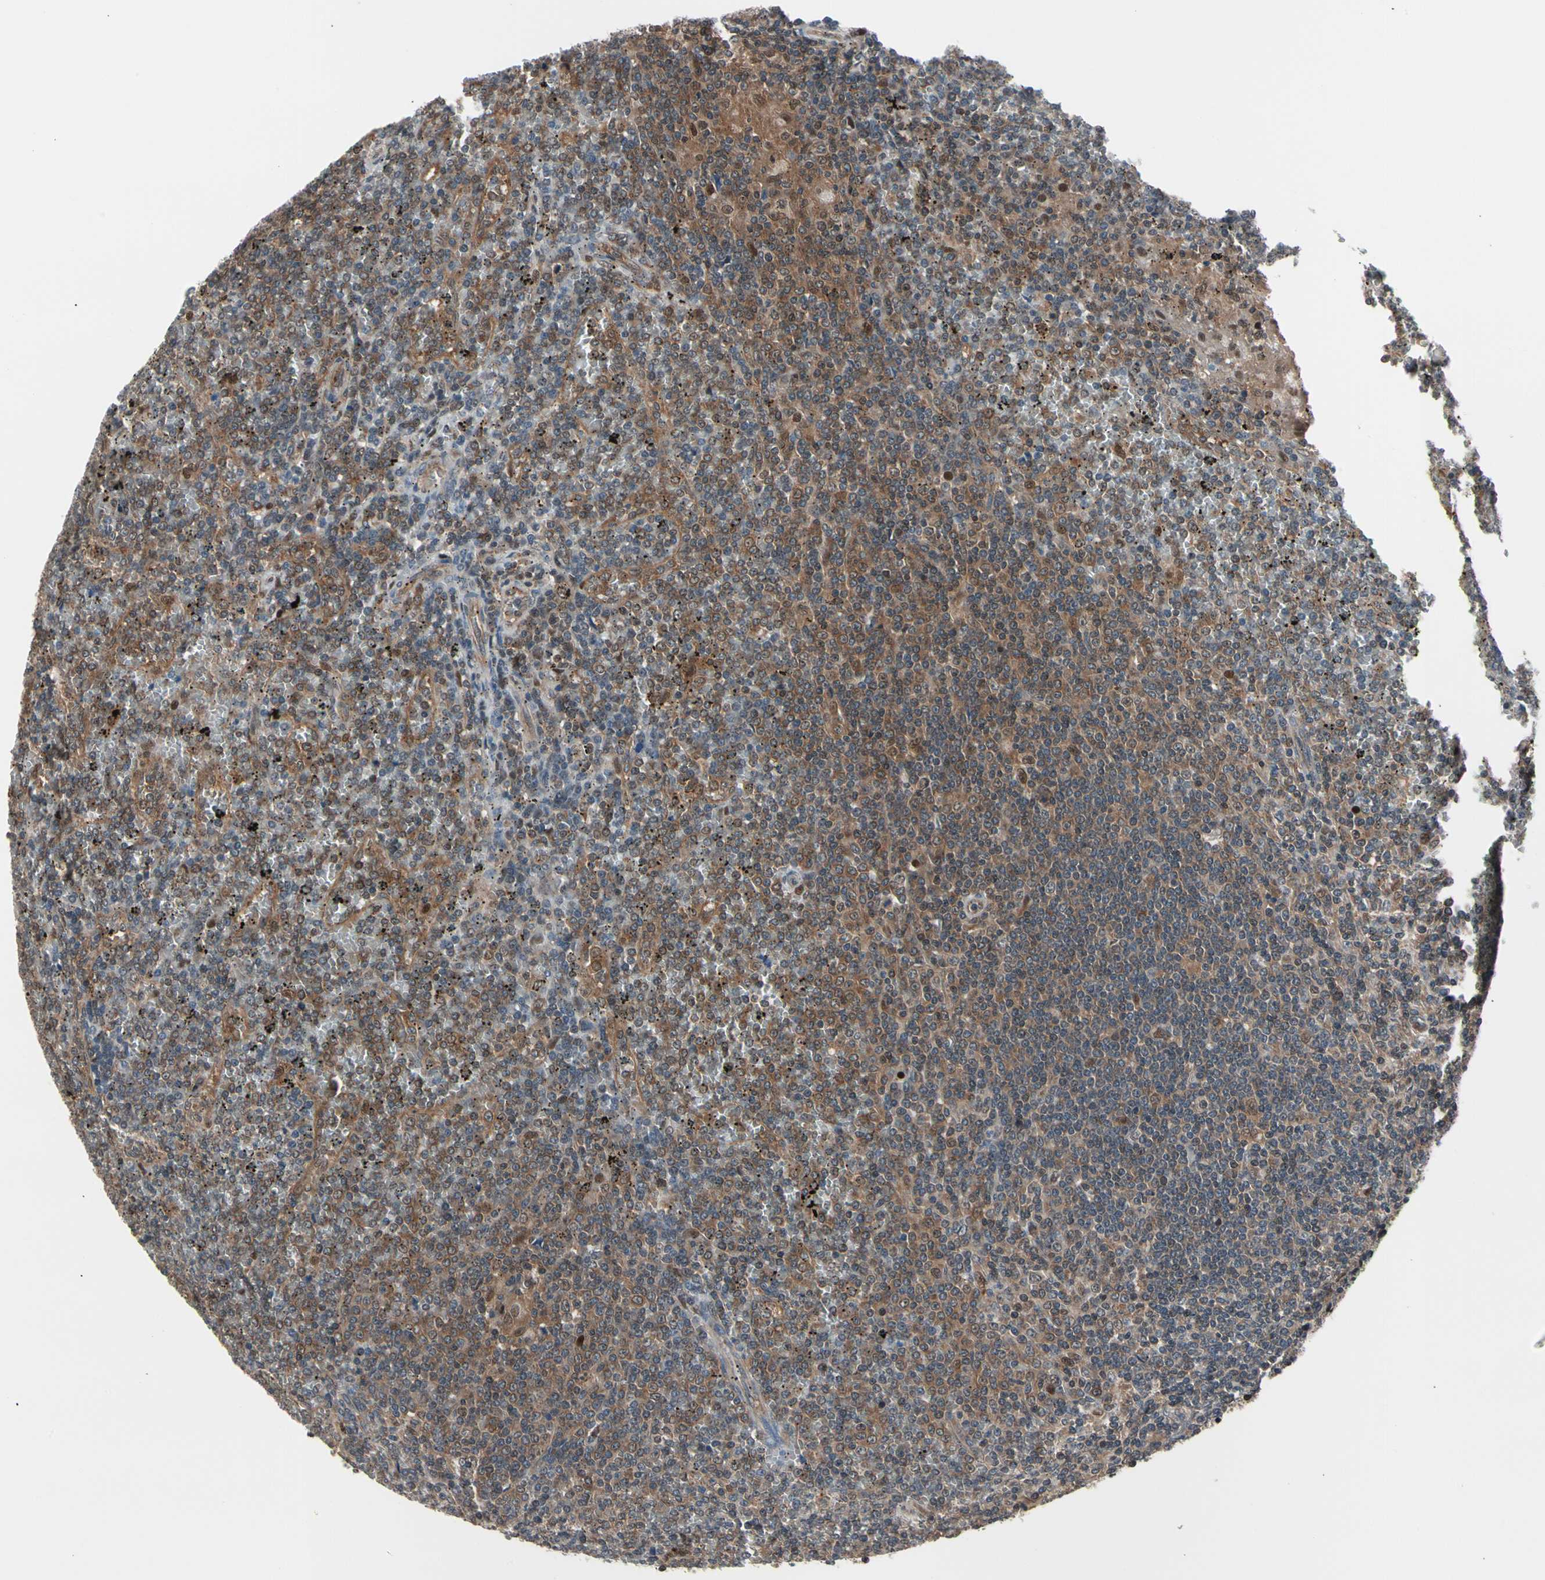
{"staining": {"intensity": "moderate", "quantity": ">75%", "location": "cytoplasmic/membranous,nuclear"}, "tissue": "lymphoma", "cell_type": "Tumor cells", "image_type": "cancer", "snomed": [{"axis": "morphology", "description": "Malignant lymphoma, non-Hodgkin's type, Low grade"}, {"axis": "topography", "description": "Spleen"}], "caption": "This photomicrograph shows IHC staining of human low-grade malignant lymphoma, non-Hodgkin's type, with medium moderate cytoplasmic/membranous and nuclear staining in approximately >75% of tumor cells.", "gene": "PSMA2", "patient": {"sex": "female", "age": 19}}